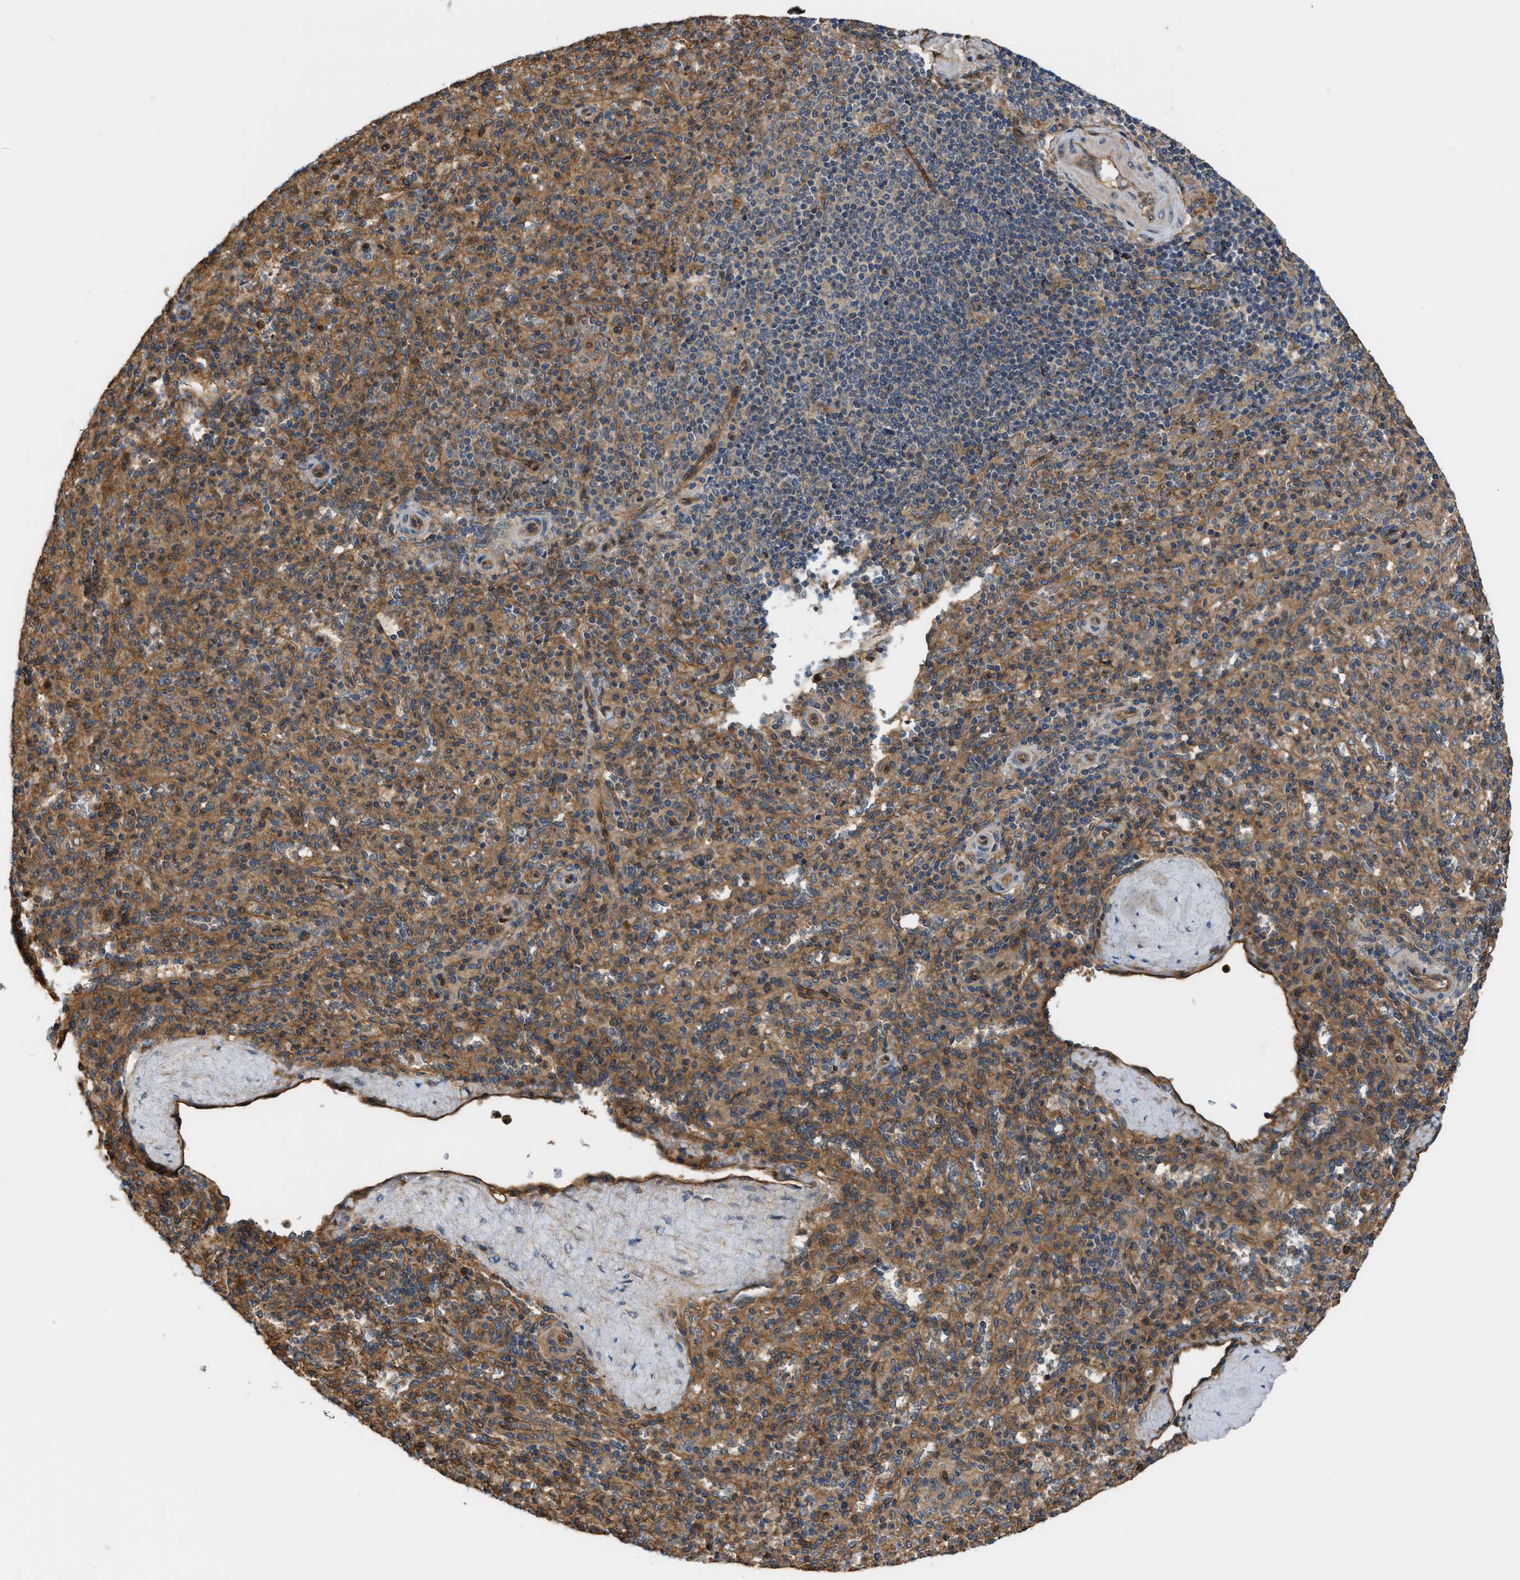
{"staining": {"intensity": "moderate", "quantity": ">75%", "location": "cytoplasmic/membranous"}, "tissue": "spleen", "cell_type": "Cells in red pulp", "image_type": "normal", "snomed": [{"axis": "morphology", "description": "Normal tissue, NOS"}, {"axis": "topography", "description": "Spleen"}], "caption": "Approximately >75% of cells in red pulp in normal human spleen demonstrate moderate cytoplasmic/membranous protein staining as visualized by brown immunohistochemical staining.", "gene": "DDHD2", "patient": {"sex": "male", "age": 36}}